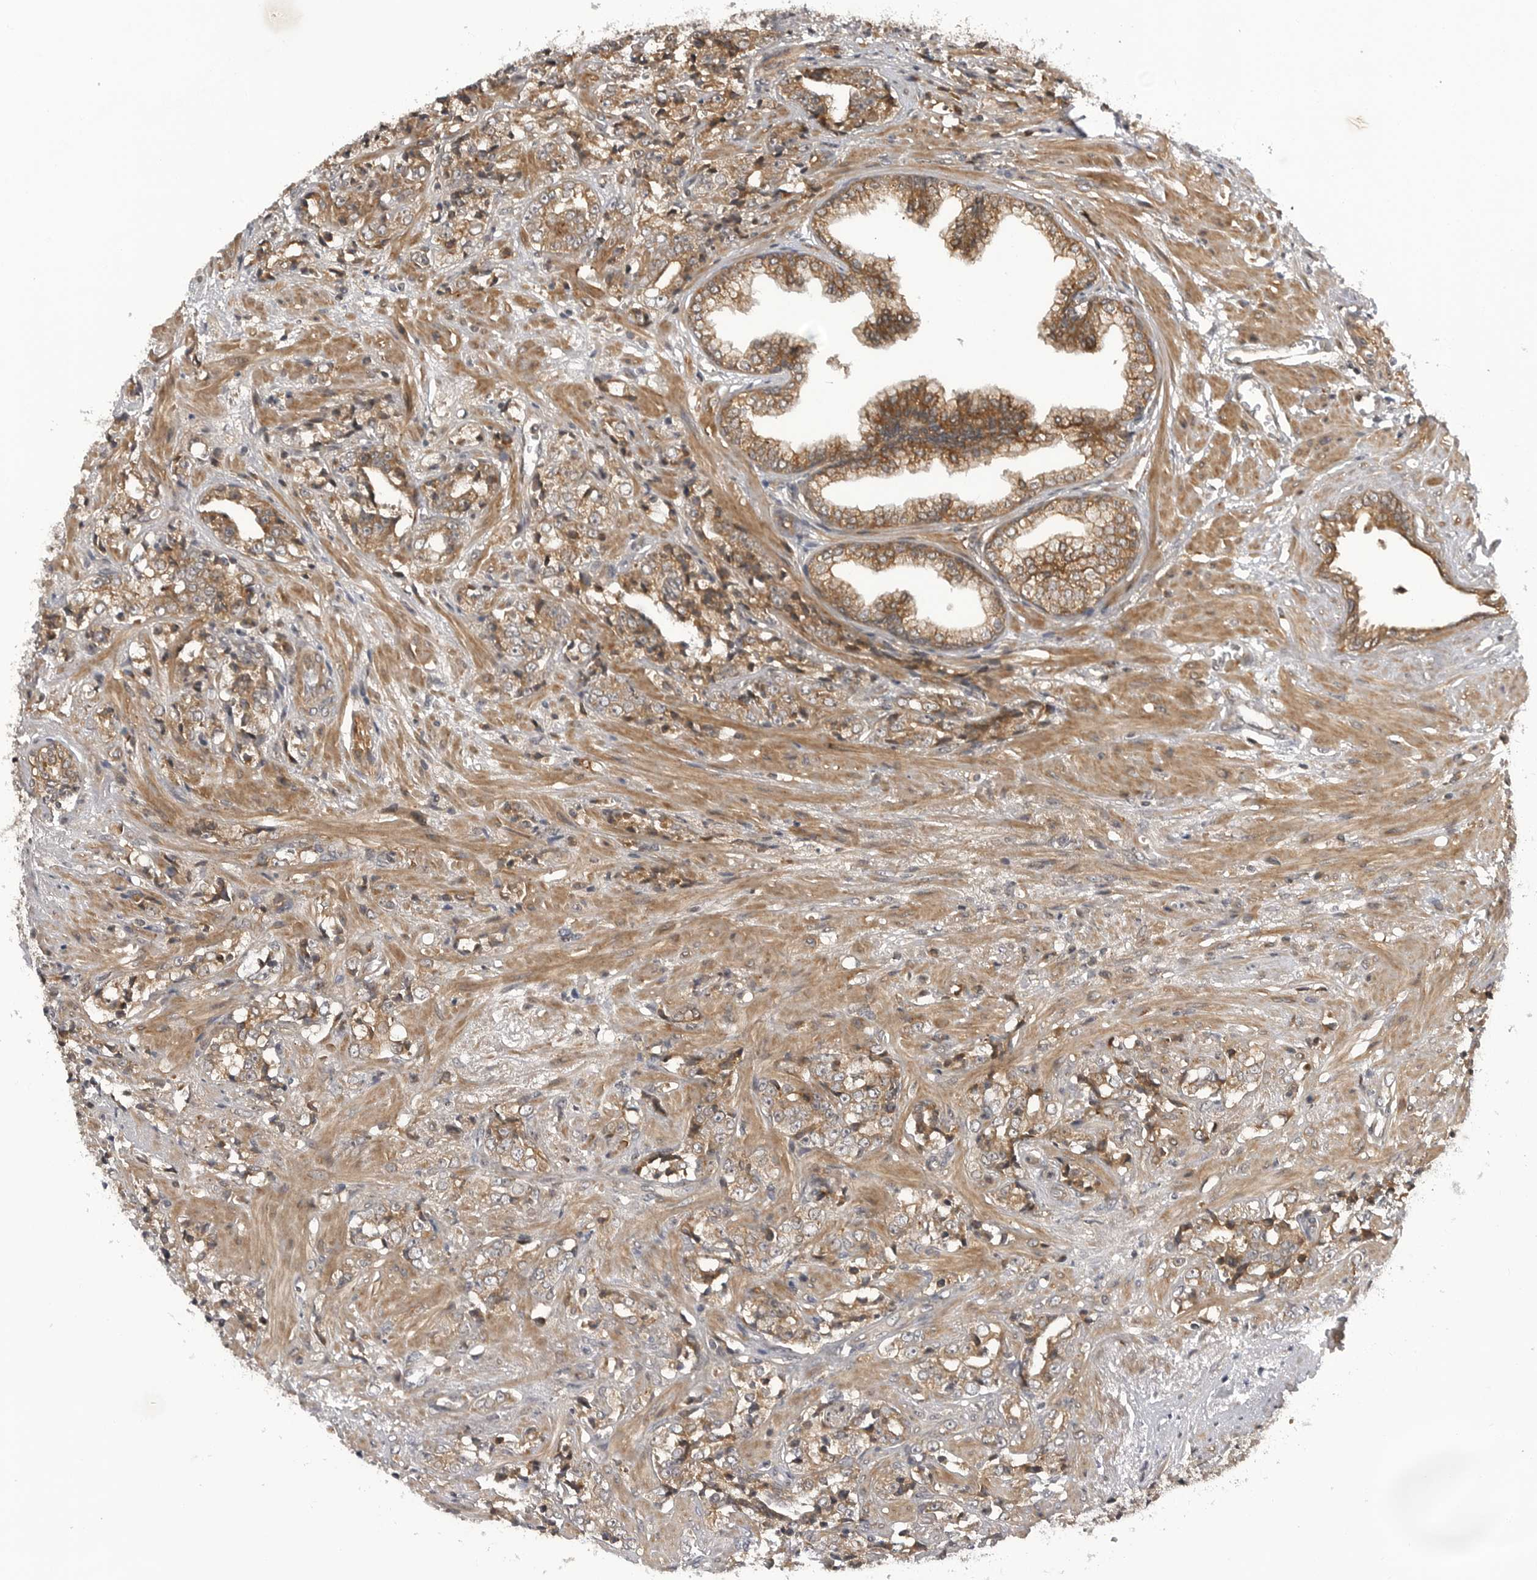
{"staining": {"intensity": "moderate", "quantity": ">75%", "location": "cytoplasmic/membranous"}, "tissue": "prostate cancer", "cell_type": "Tumor cells", "image_type": "cancer", "snomed": [{"axis": "morphology", "description": "Adenocarcinoma, High grade"}, {"axis": "topography", "description": "Prostate"}], "caption": "Immunohistochemistry (IHC) histopathology image of neoplastic tissue: human high-grade adenocarcinoma (prostate) stained using IHC shows medium levels of moderate protein expression localized specifically in the cytoplasmic/membranous of tumor cells, appearing as a cytoplasmic/membranous brown color.", "gene": "LRRC45", "patient": {"sex": "male", "age": 71}}